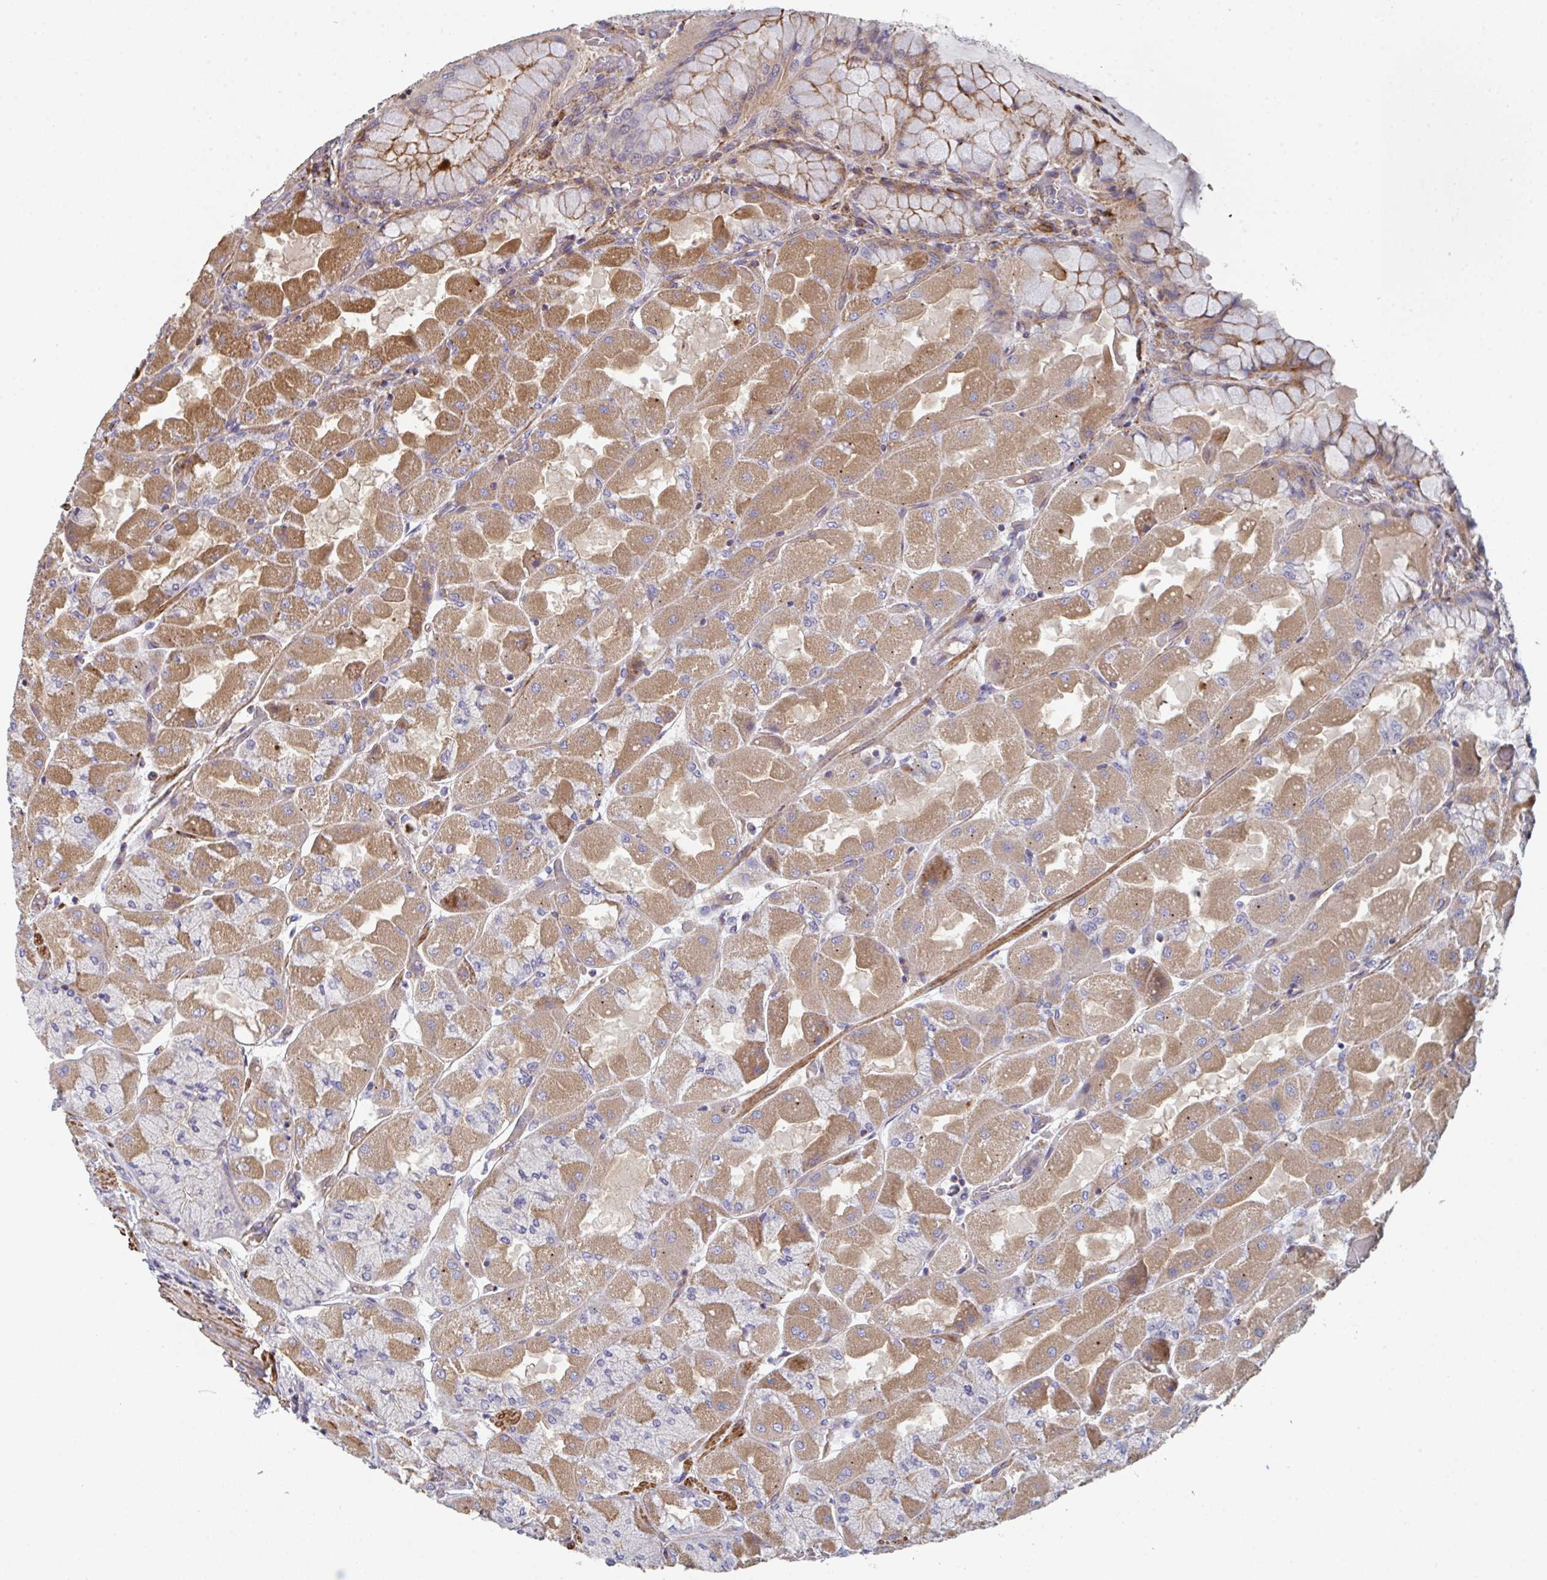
{"staining": {"intensity": "moderate", "quantity": ">75%", "location": "cytoplasmic/membranous"}, "tissue": "stomach", "cell_type": "Glandular cells", "image_type": "normal", "snomed": [{"axis": "morphology", "description": "Normal tissue, NOS"}, {"axis": "topography", "description": "Stomach"}], "caption": "Protein expression analysis of benign human stomach reveals moderate cytoplasmic/membranous staining in approximately >75% of glandular cells.", "gene": "FZD2", "patient": {"sex": "female", "age": 61}}